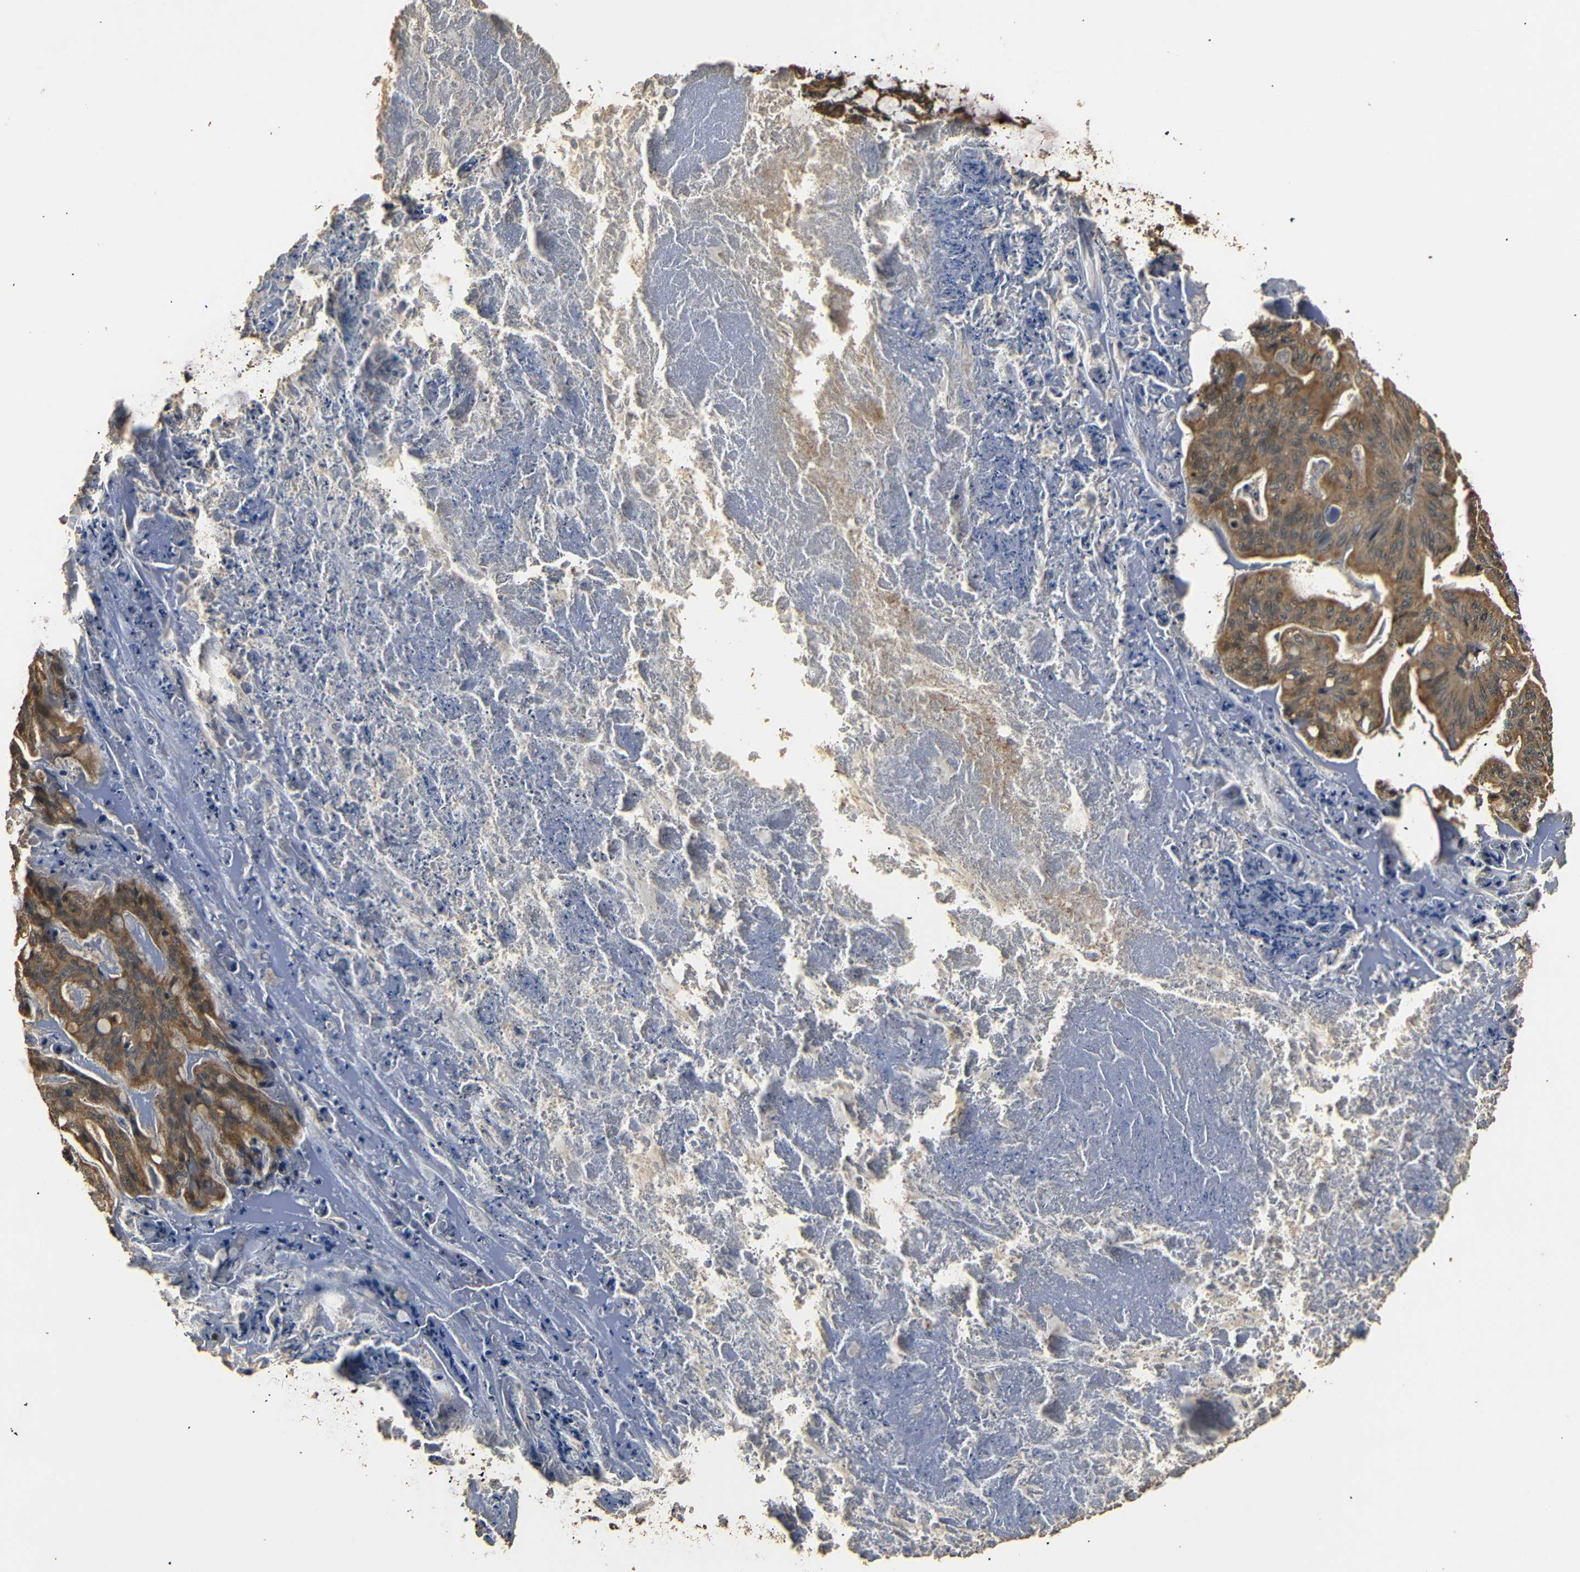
{"staining": {"intensity": "moderate", "quantity": ">75%", "location": "cytoplasmic/membranous"}, "tissue": "ovarian cancer", "cell_type": "Tumor cells", "image_type": "cancer", "snomed": [{"axis": "morphology", "description": "Cystadenocarcinoma, mucinous, NOS"}, {"axis": "topography", "description": "Ovary"}], "caption": "Immunohistochemistry (IHC) histopathology image of ovarian mucinous cystadenocarcinoma stained for a protein (brown), which displays medium levels of moderate cytoplasmic/membranous positivity in approximately >75% of tumor cells.", "gene": "TANK", "patient": {"sex": "female", "age": 36}}